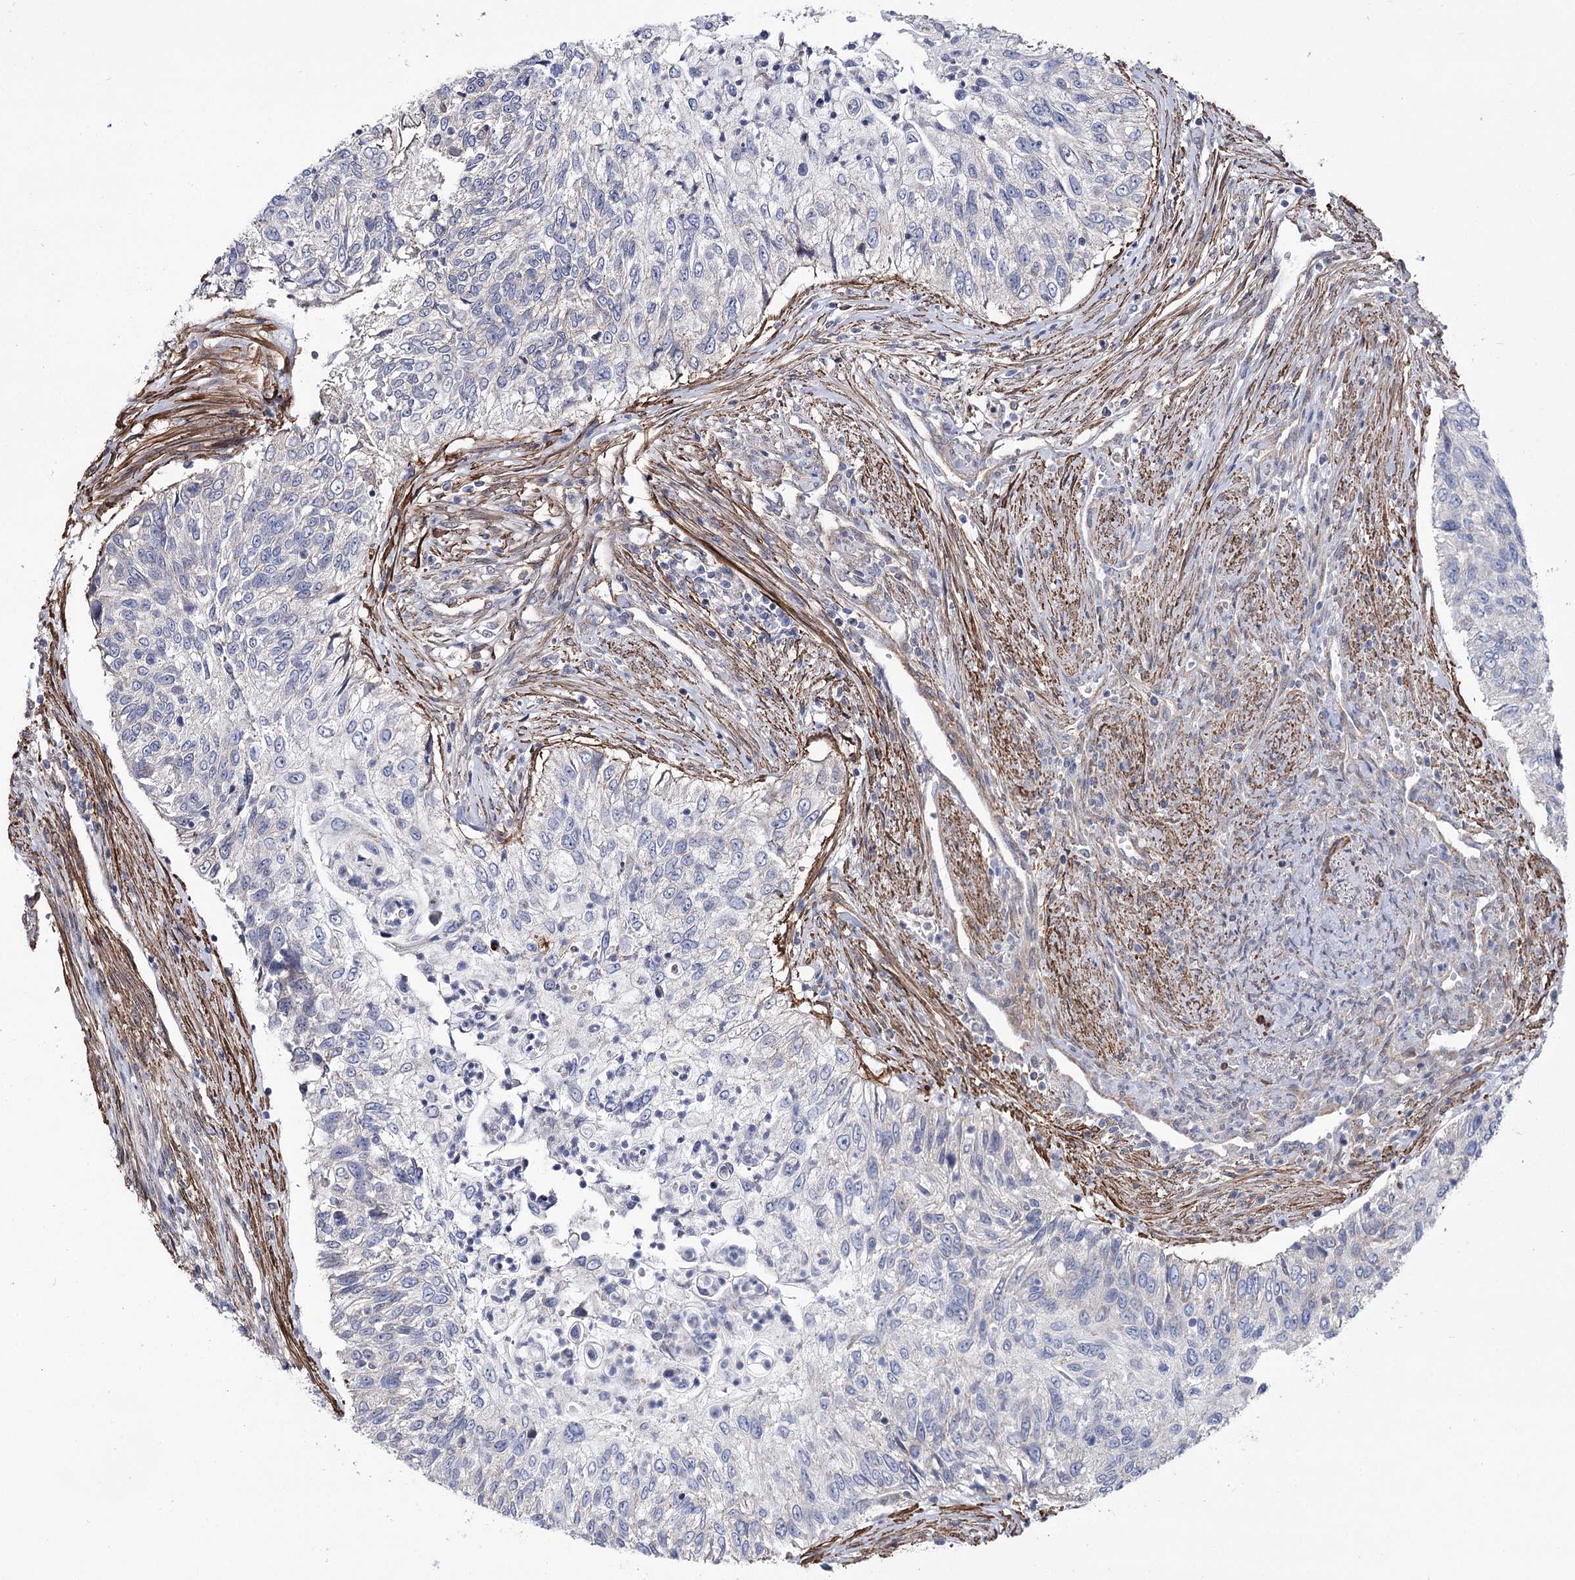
{"staining": {"intensity": "negative", "quantity": "none", "location": "none"}, "tissue": "urothelial cancer", "cell_type": "Tumor cells", "image_type": "cancer", "snomed": [{"axis": "morphology", "description": "Urothelial carcinoma, High grade"}, {"axis": "topography", "description": "Urinary bladder"}], "caption": "High power microscopy histopathology image of an immunohistochemistry (IHC) image of urothelial cancer, revealing no significant positivity in tumor cells.", "gene": "WASHC3", "patient": {"sex": "female", "age": 60}}